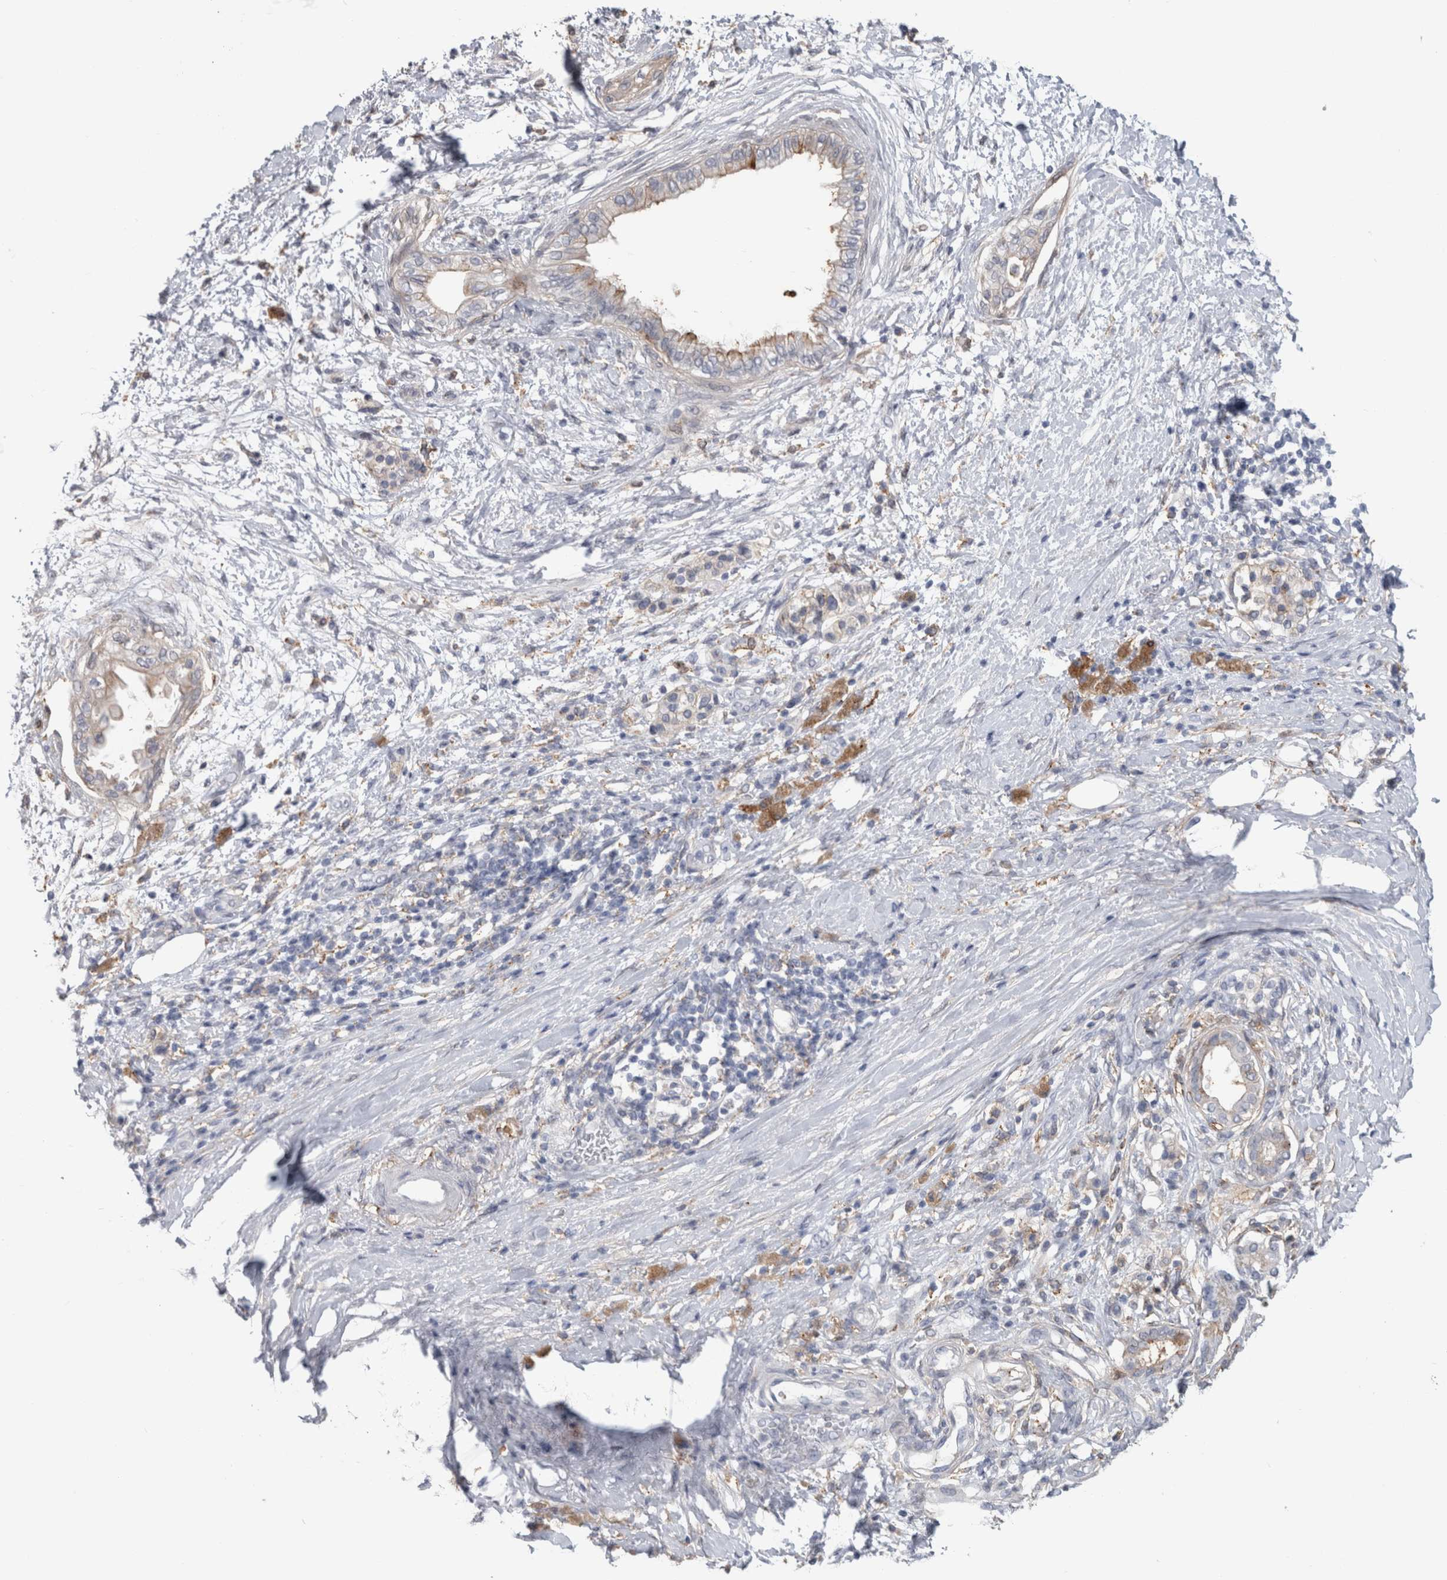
{"staining": {"intensity": "negative", "quantity": "none", "location": "none"}, "tissue": "pancreatic cancer", "cell_type": "Tumor cells", "image_type": "cancer", "snomed": [{"axis": "morphology", "description": "Normal tissue, NOS"}, {"axis": "morphology", "description": "Adenocarcinoma, NOS"}, {"axis": "topography", "description": "Pancreas"}, {"axis": "topography", "description": "Duodenum"}], "caption": "High power microscopy micrograph of an IHC image of pancreatic cancer (adenocarcinoma), revealing no significant positivity in tumor cells.", "gene": "DNAJC24", "patient": {"sex": "female", "age": 60}}